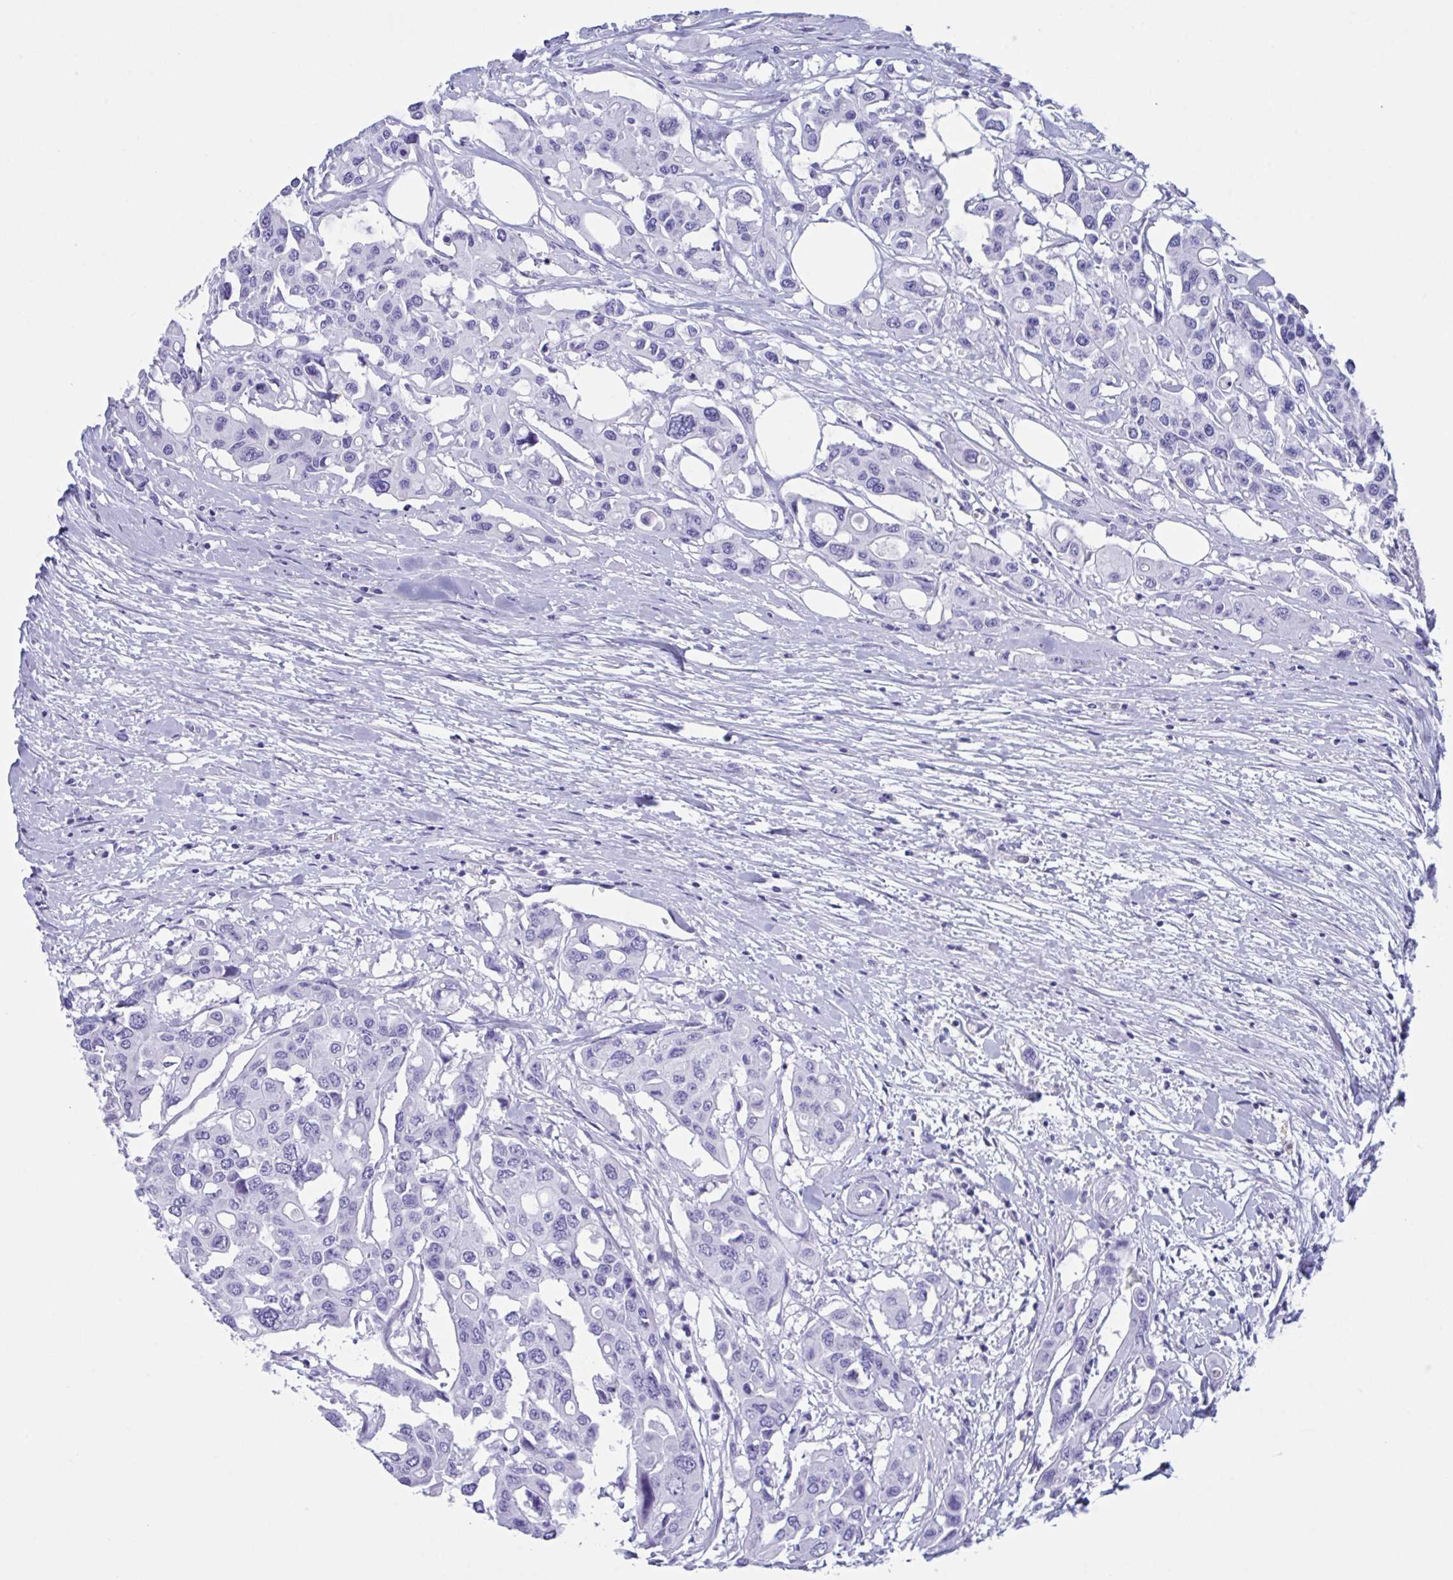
{"staining": {"intensity": "negative", "quantity": "none", "location": "none"}, "tissue": "colorectal cancer", "cell_type": "Tumor cells", "image_type": "cancer", "snomed": [{"axis": "morphology", "description": "Adenocarcinoma, NOS"}, {"axis": "topography", "description": "Colon"}], "caption": "There is no significant staining in tumor cells of colorectal cancer.", "gene": "ZNF850", "patient": {"sex": "male", "age": 77}}